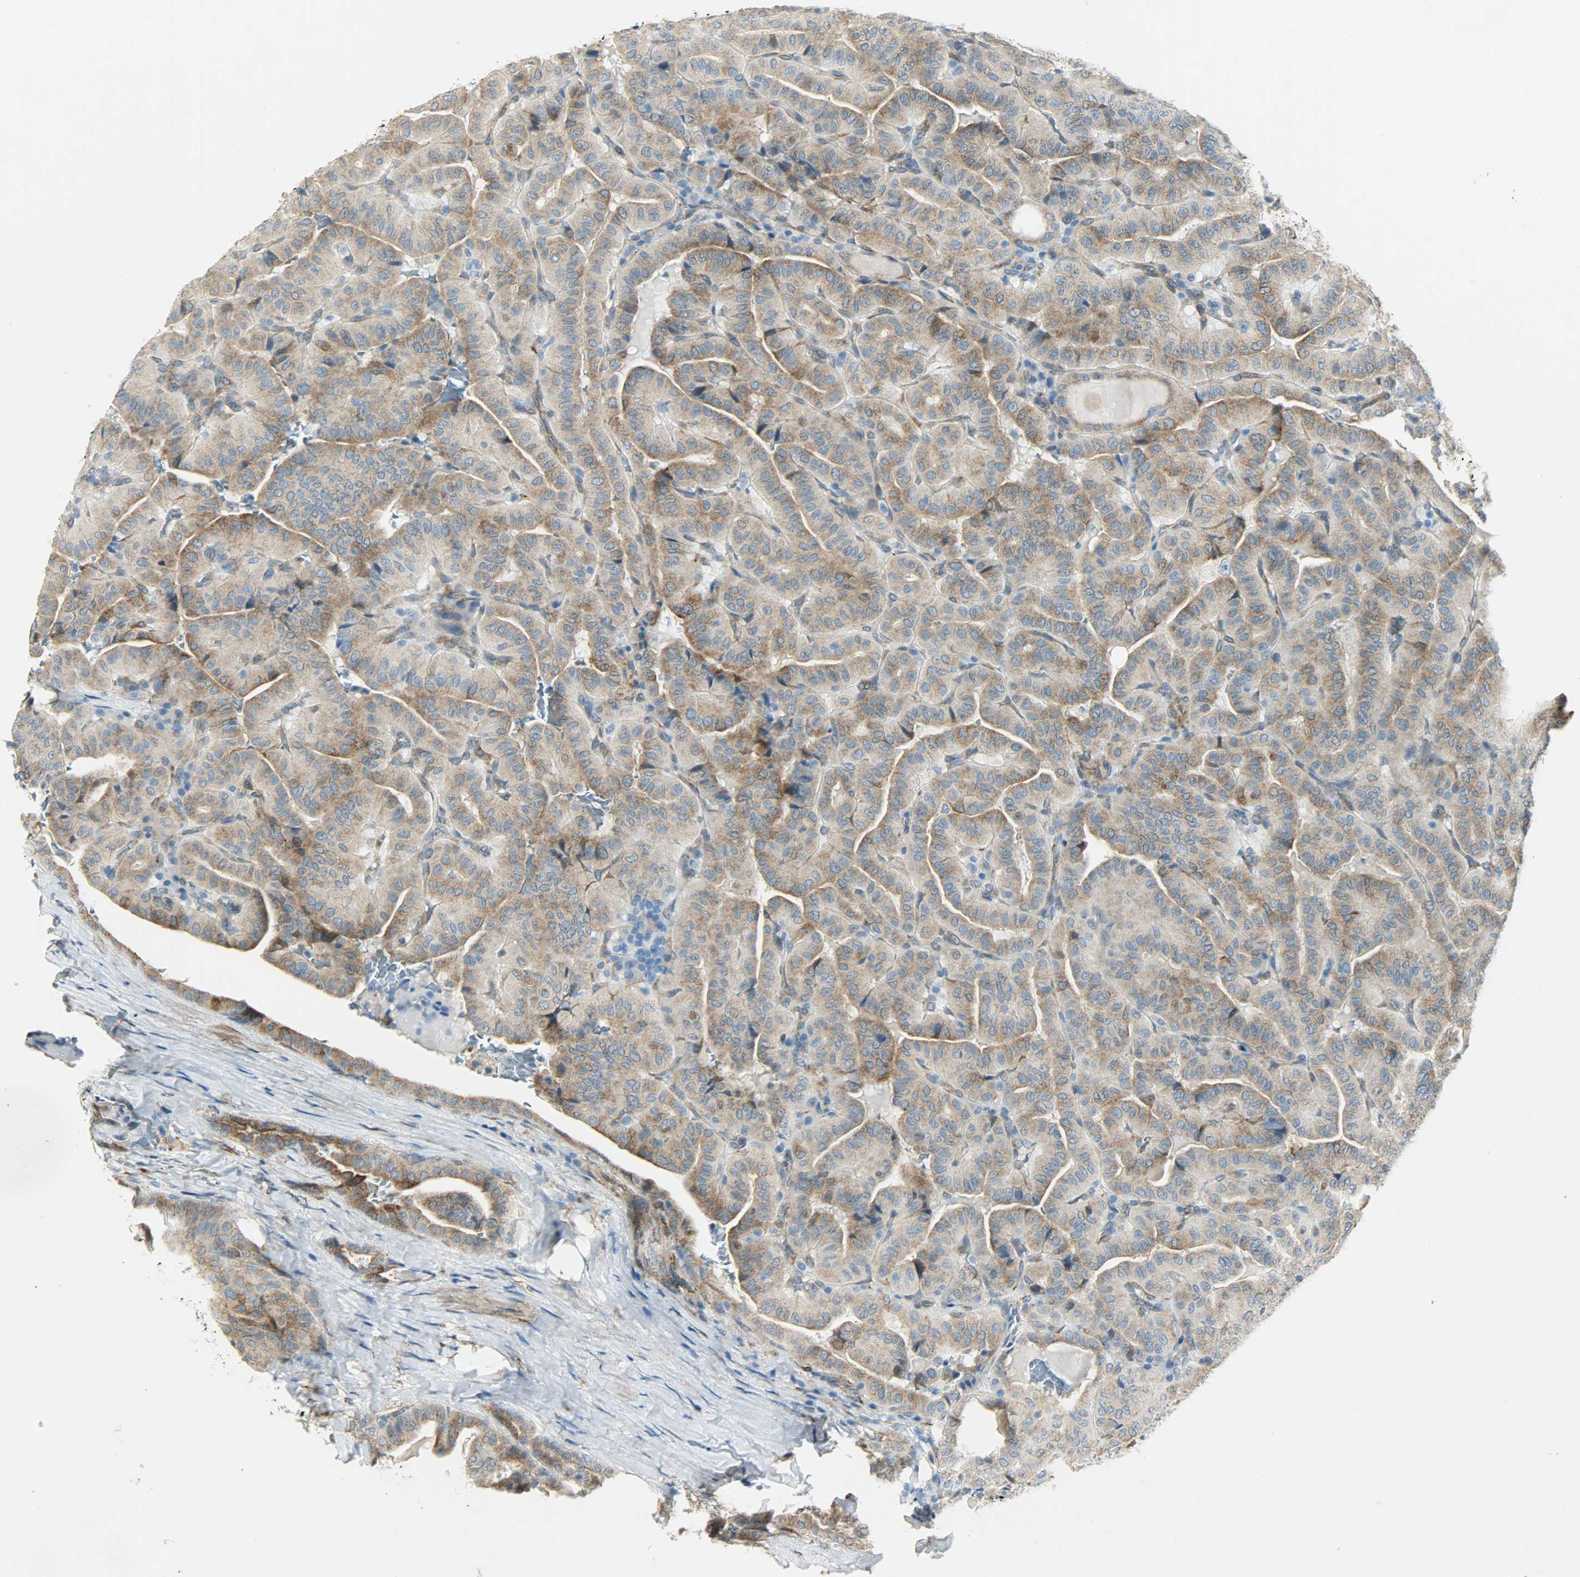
{"staining": {"intensity": "strong", "quantity": ">75%", "location": "cytoplasmic/membranous"}, "tissue": "thyroid cancer", "cell_type": "Tumor cells", "image_type": "cancer", "snomed": [{"axis": "morphology", "description": "Papillary adenocarcinoma, NOS"}, {"axis": "topography", "description": "Thyroid gland"}], "caption": "Thyroid papillary adenocarcinoma stained with DAB (3,3'-diaminobenzidine) immunohistochemistry (IHC) demonstrates high levels of strong cytoplasmic/membranous expression in approximately >75% of tumor cells.", "gene": "PKD2", "patient": {"sex": "male", "age": 77}}